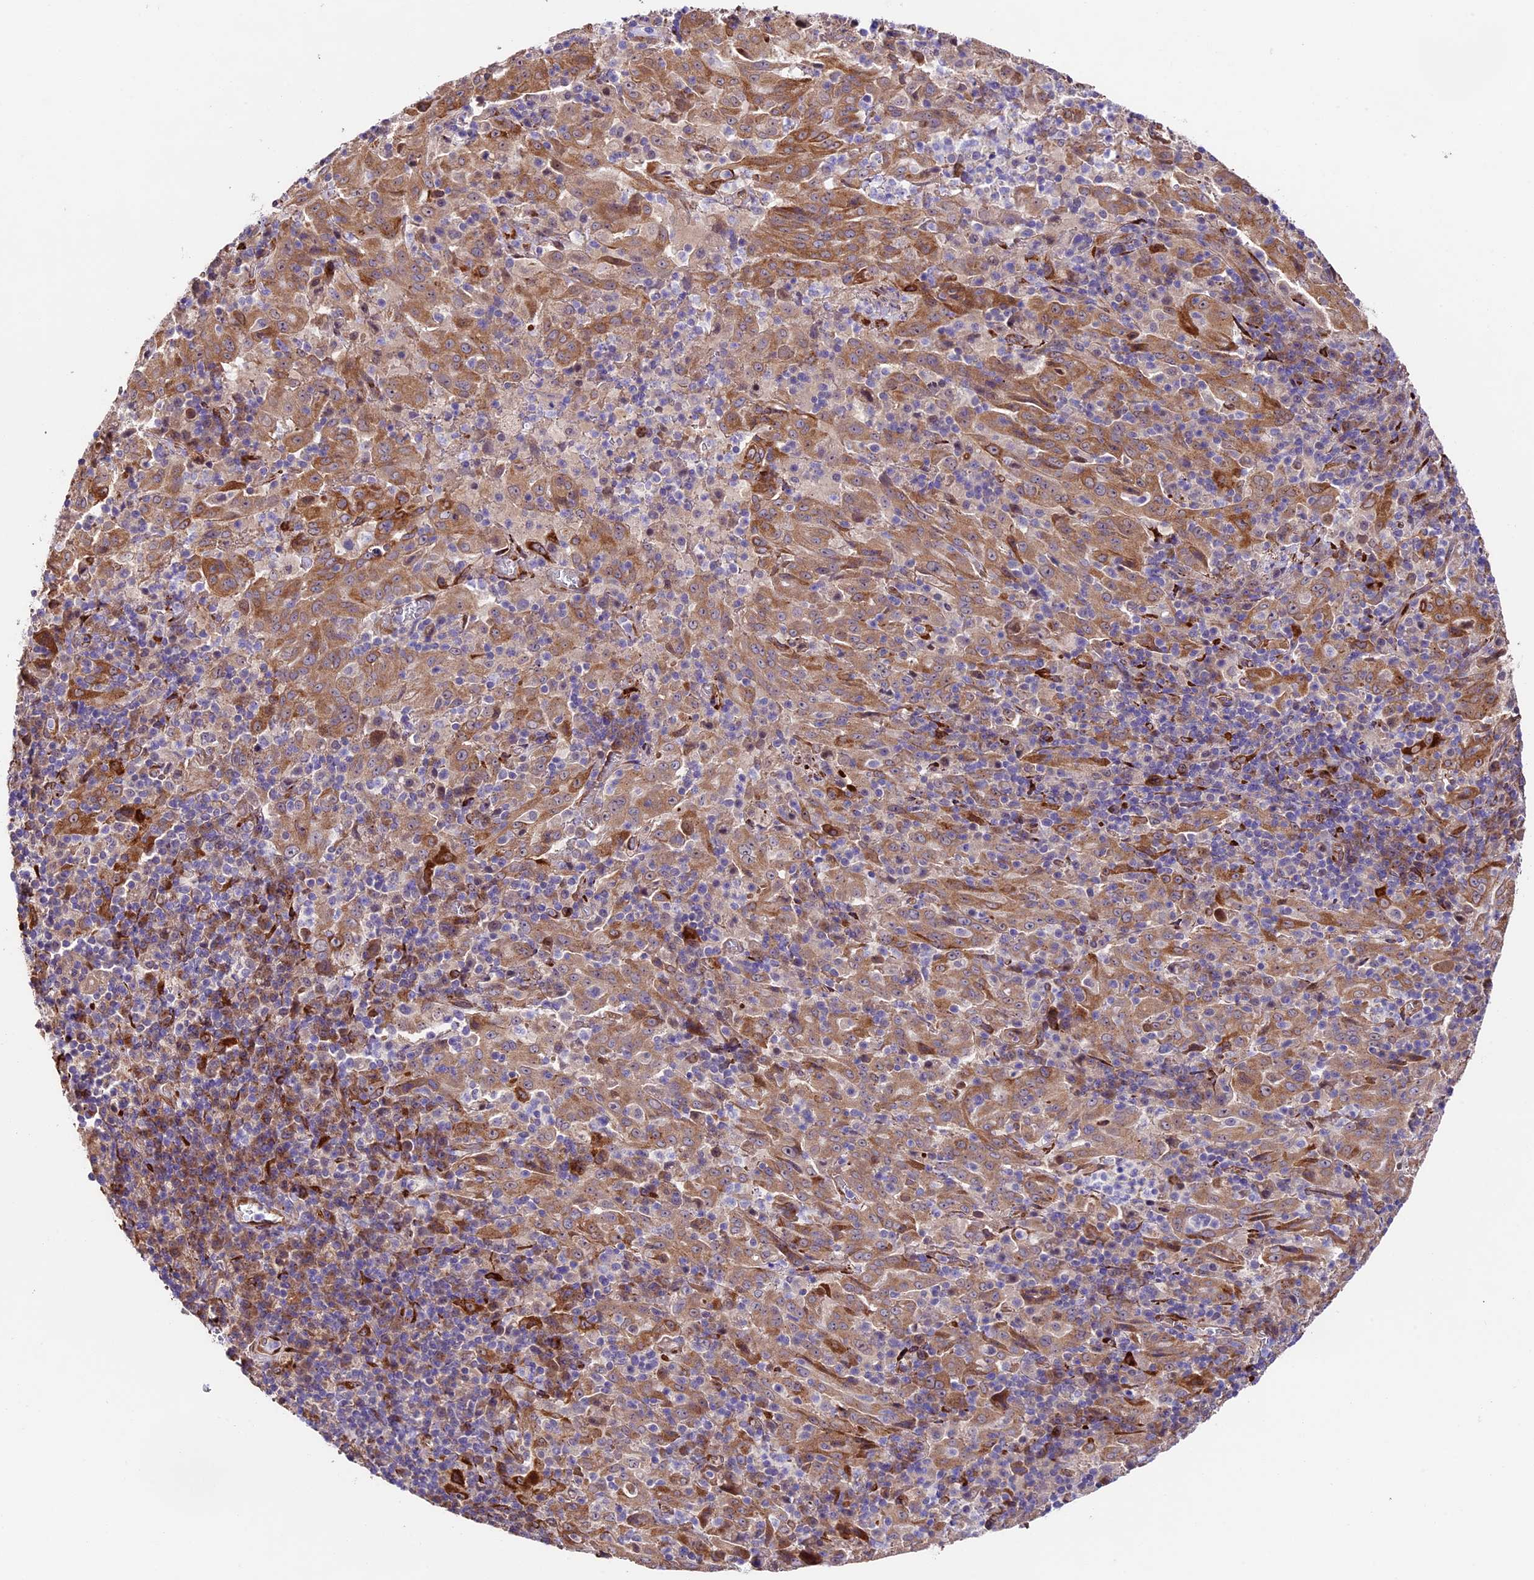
{"staining": {"intensity": "moderate", "quantity": ">75%", "location": "cytoplasmic/membranous"}, "tissue": "pancreatic cancer", "cell_type": "Tumor cells", "image_type": "cancer", "snomed": [{"axis": "morphology", "description": "Adenocarcinoma, NOS"}, {"axis": "topography", "description": "Pancreas"}], "caption": "Immunohistochemistry photomicrograph of human pancreatic cancer (adenocarcinoma) stained for a protein (brown), which reveals medium levels of moderate cytoplasmic/membranous expression in about >75% of tumor cells.", "gene": "LSM7", "patient": {"sex": "male", "age": 63}}